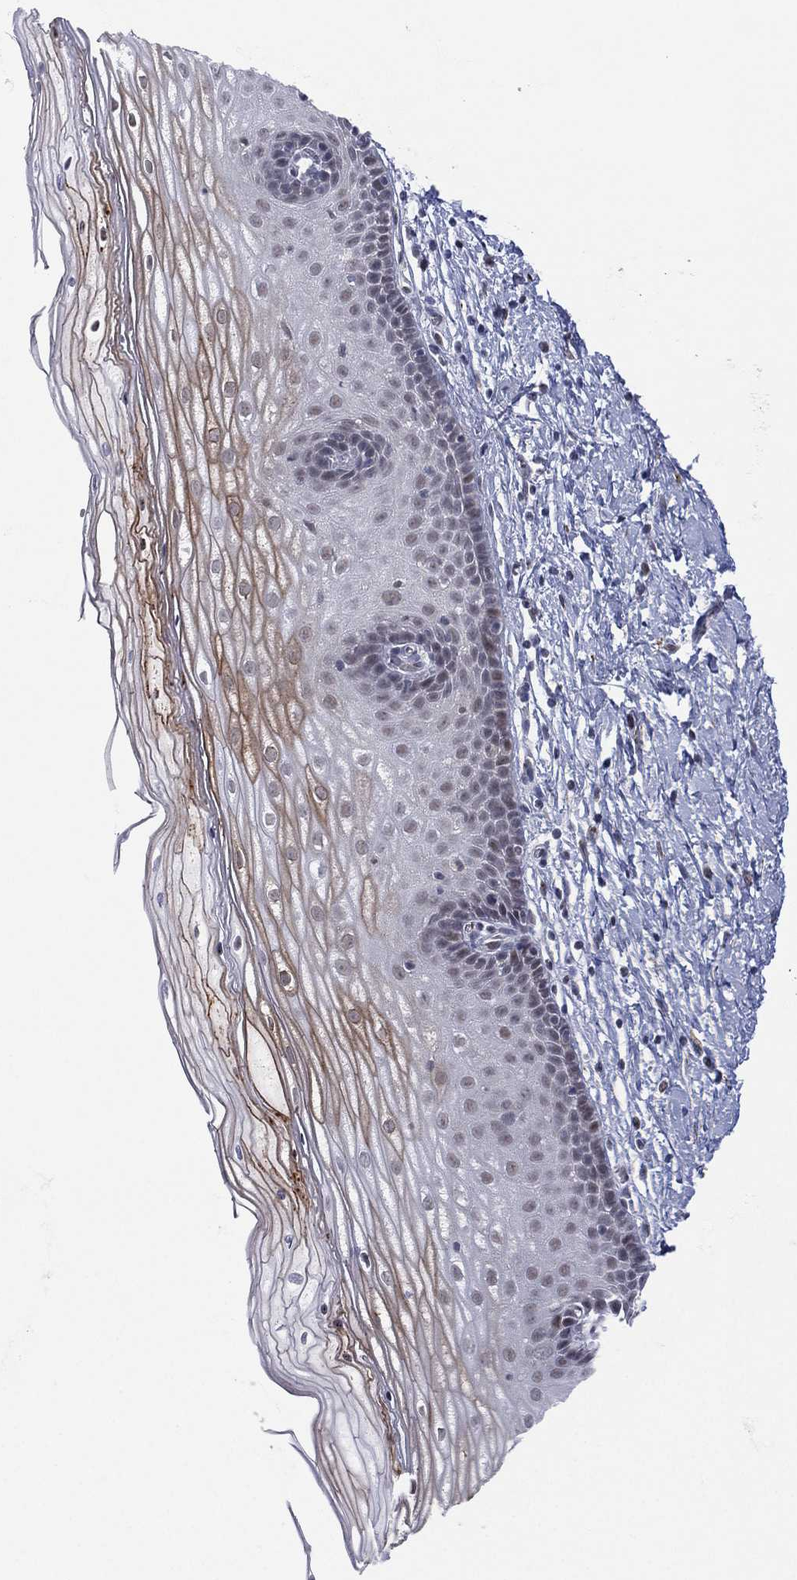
{"staining": {"intensity": "negative", "quantity": "none", "location": "none"}, "tissue": "cervix", "cell_type": "Glandular cells", "image_type": "normal", "snomed": [{"axis": "morphology", "description": "Normal tissue, NOS"}, {"axis": "topography", "description": "Cervix"}], "caption": "This is a image of immunohistochemistry staining of unremarkable cervix, which shows no positivity in glandular cells. (DAB (3,3'-diaminobenzidine) immunohistochemistry, high magnification).", "gene": "CD177", "patient": {"sex": "female", "age": 37}}